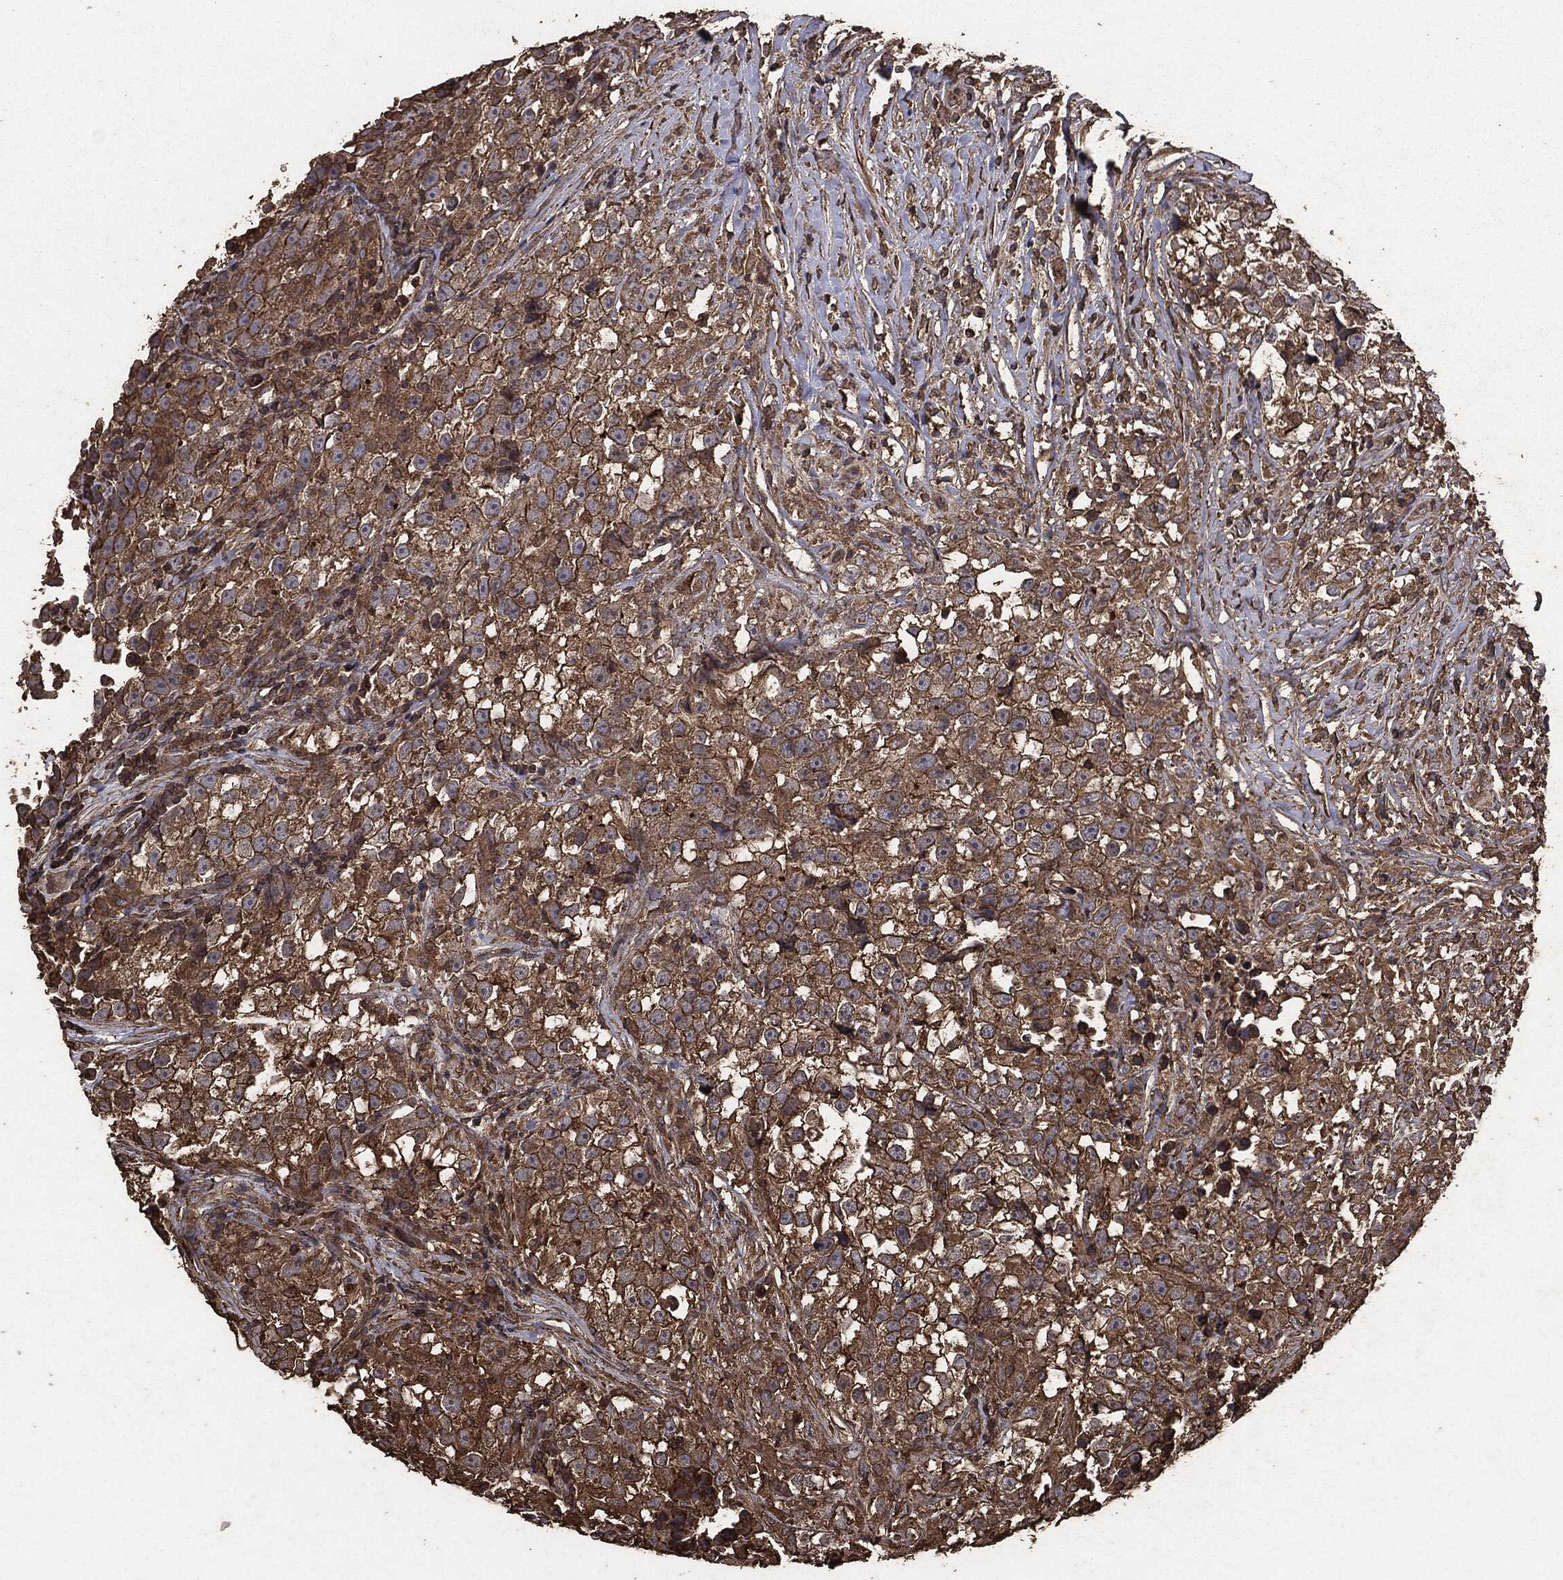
{"staining": {"intensity": "moderate", "quantity": ">75%", "location": "cytoplasmic/membranous"}, "tissue": "testis cancer", "cell_type": "Tumor cells", "image_type": "cancer", "snomed": [{"axis": "morphology", "description": "Seminoma, NOS"}, {"axis": "topography", "description": "Testis"}], "caption": "Brown immunohistochemical staining in human testis cancer (seminoma) demonstrates moderate cytoplasmic/membranous positivity in approximately >75% of tumor cells. Using DAB (brown) and hematoxylin (blue) stains, captured at high magnification using brightfield microscopy.", "gene": "MTOR", "patient": {"sex": "male", "age": 46}}